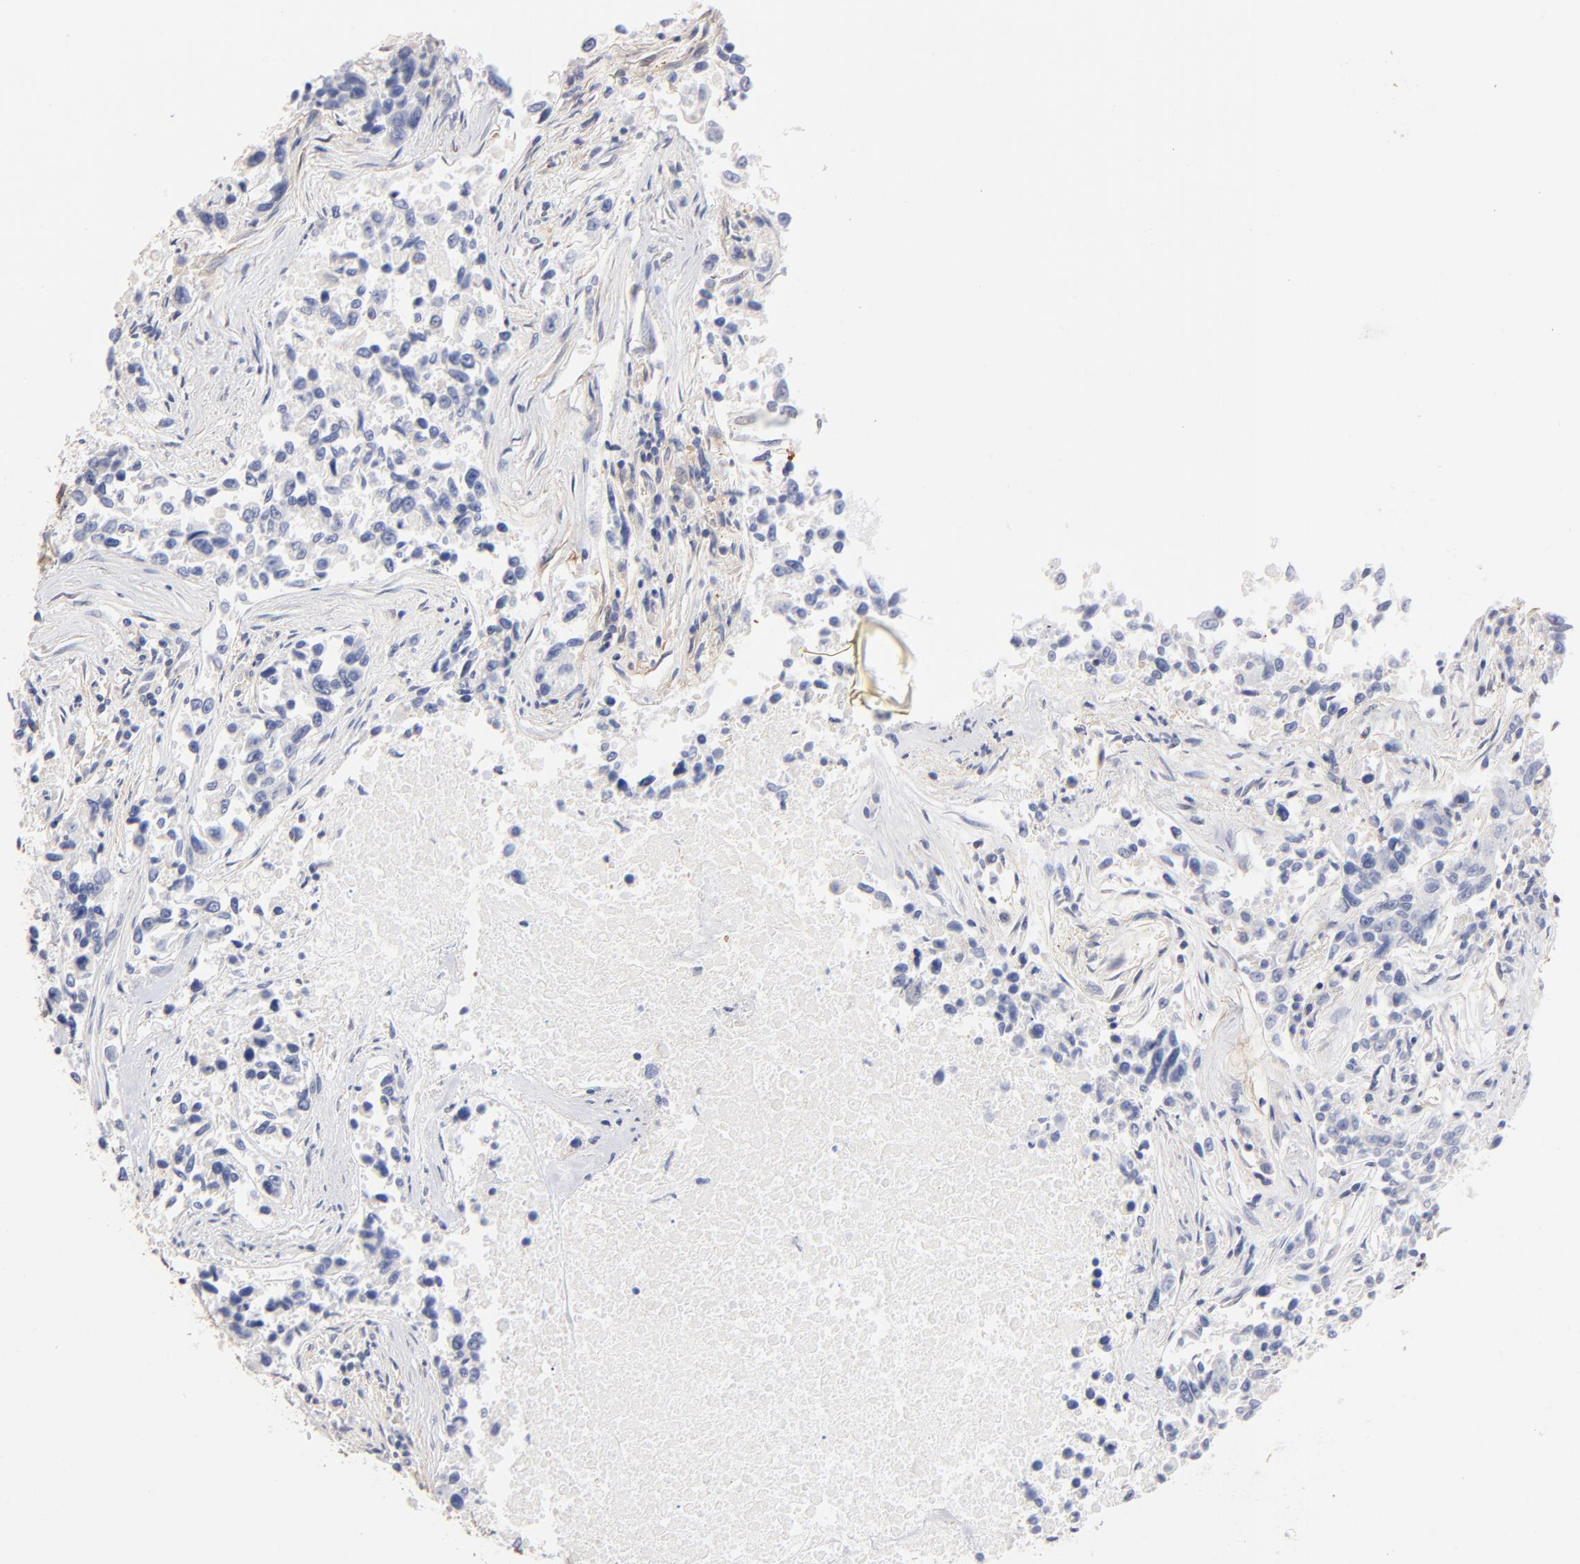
{"staining": {"intensity": "negative", "quantity": "none", "location": "none"}, "tissue": "lung cancer", "cell_type": "Tumor cells", "image_type": "cancer", "snomed": [{"axis": "morphology", "description": "Adenocarcinoma, NOS"}, {"axis": "topography", "description": "Lung"}], "caption": "Immunohistochemistry micrograph of neoplastic tissue: human adenocarcinoma (lung) stained with DAB shows no significant protein expression in tumor cells.", "gene": "ITGA8", "patient": {"sex": "male", "age": 84}}